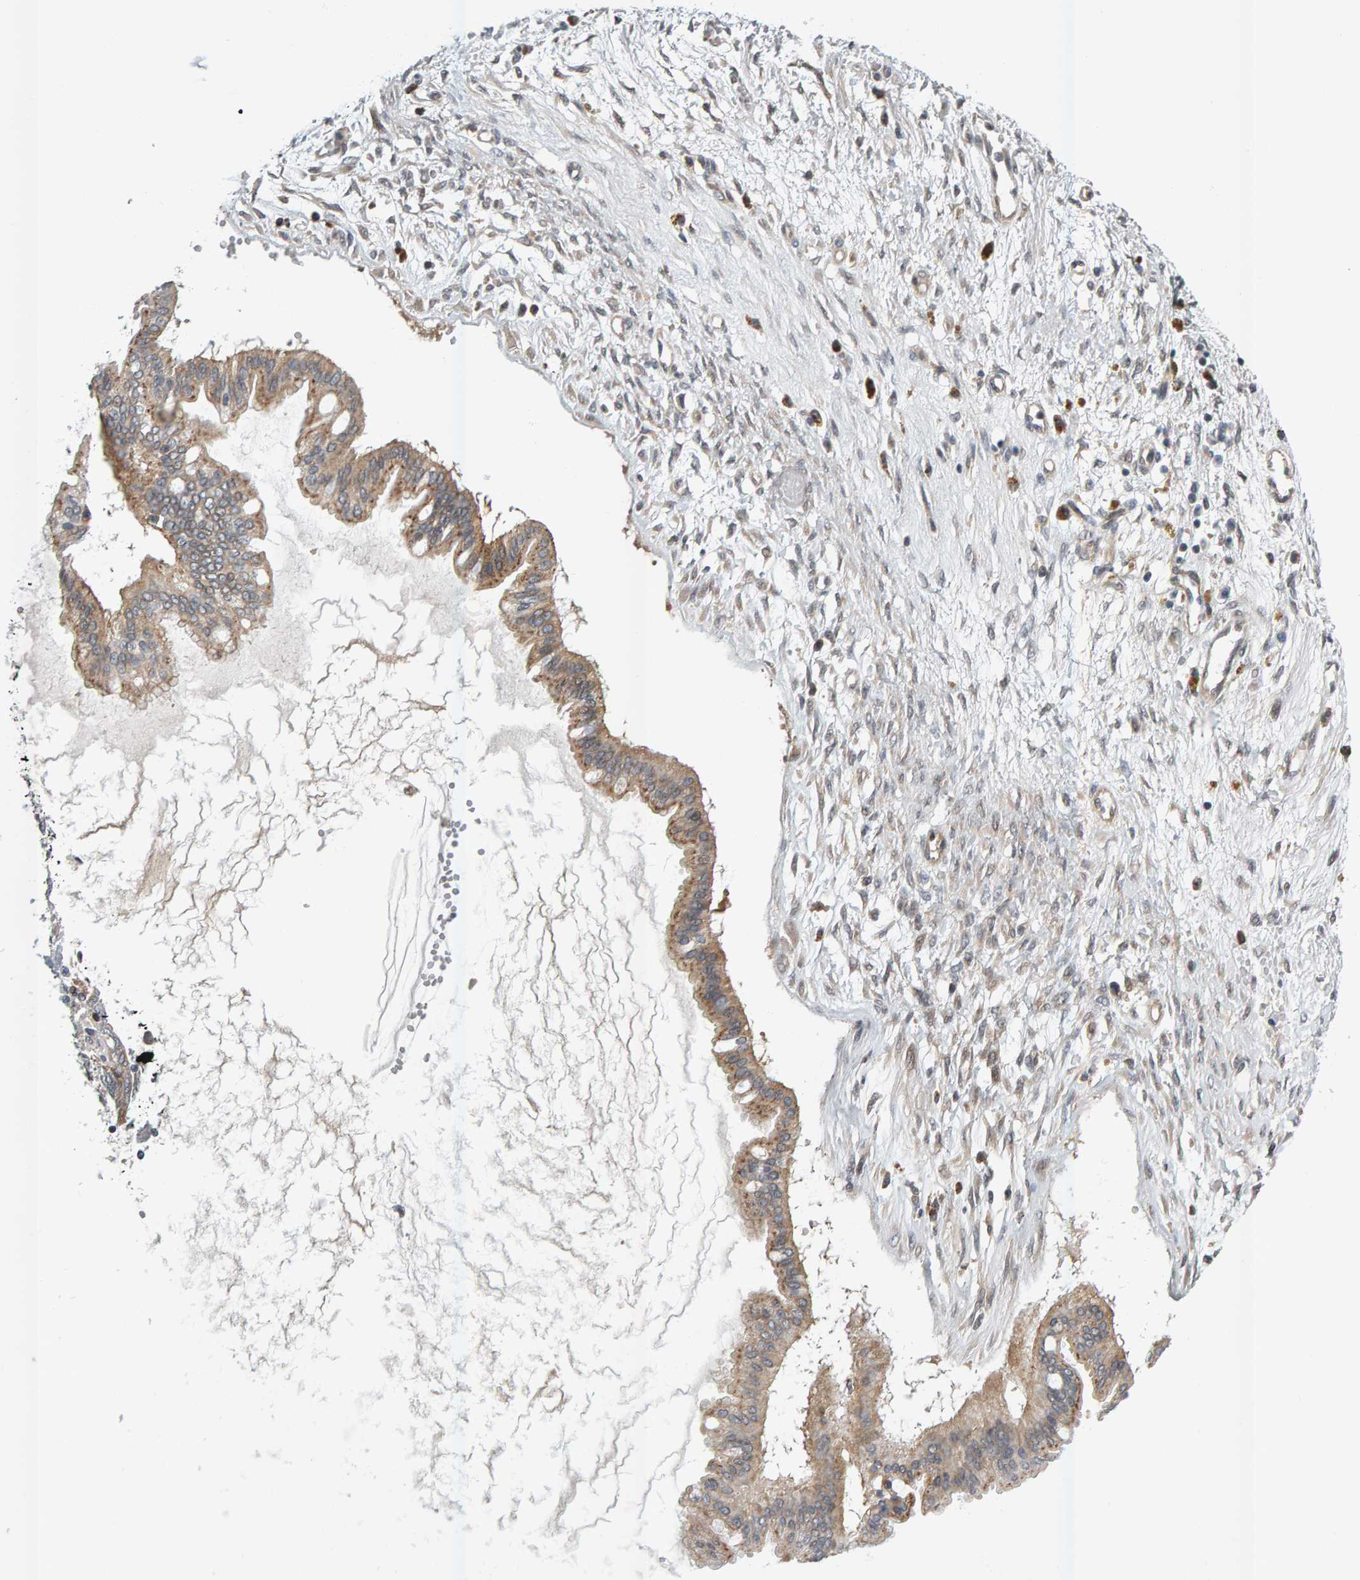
{"staining": {"intensity": "moderate", "quantity": ">75%", "location": "cytoplasmic/membranous"}, "tissue": "ovarian cancer", "cell_type": "Tumor cells", "image_type": "cancer", "snomed": [{"axis": "morphology", "description": "Cystadenocarcinoma, mucinous, NOS"}, {"axis": "topography", "description": "Ovary"}], "caption": "Approximately >75% of tumor cells in mucinous cystadenocarcinoma (ovarian) reveal moderate cytoplasmic/membranous protein positivity as visualized by brown immunohistochemical staining.", "gene": "ZNF160", "patient": {"sex": "female", "age": 73}}